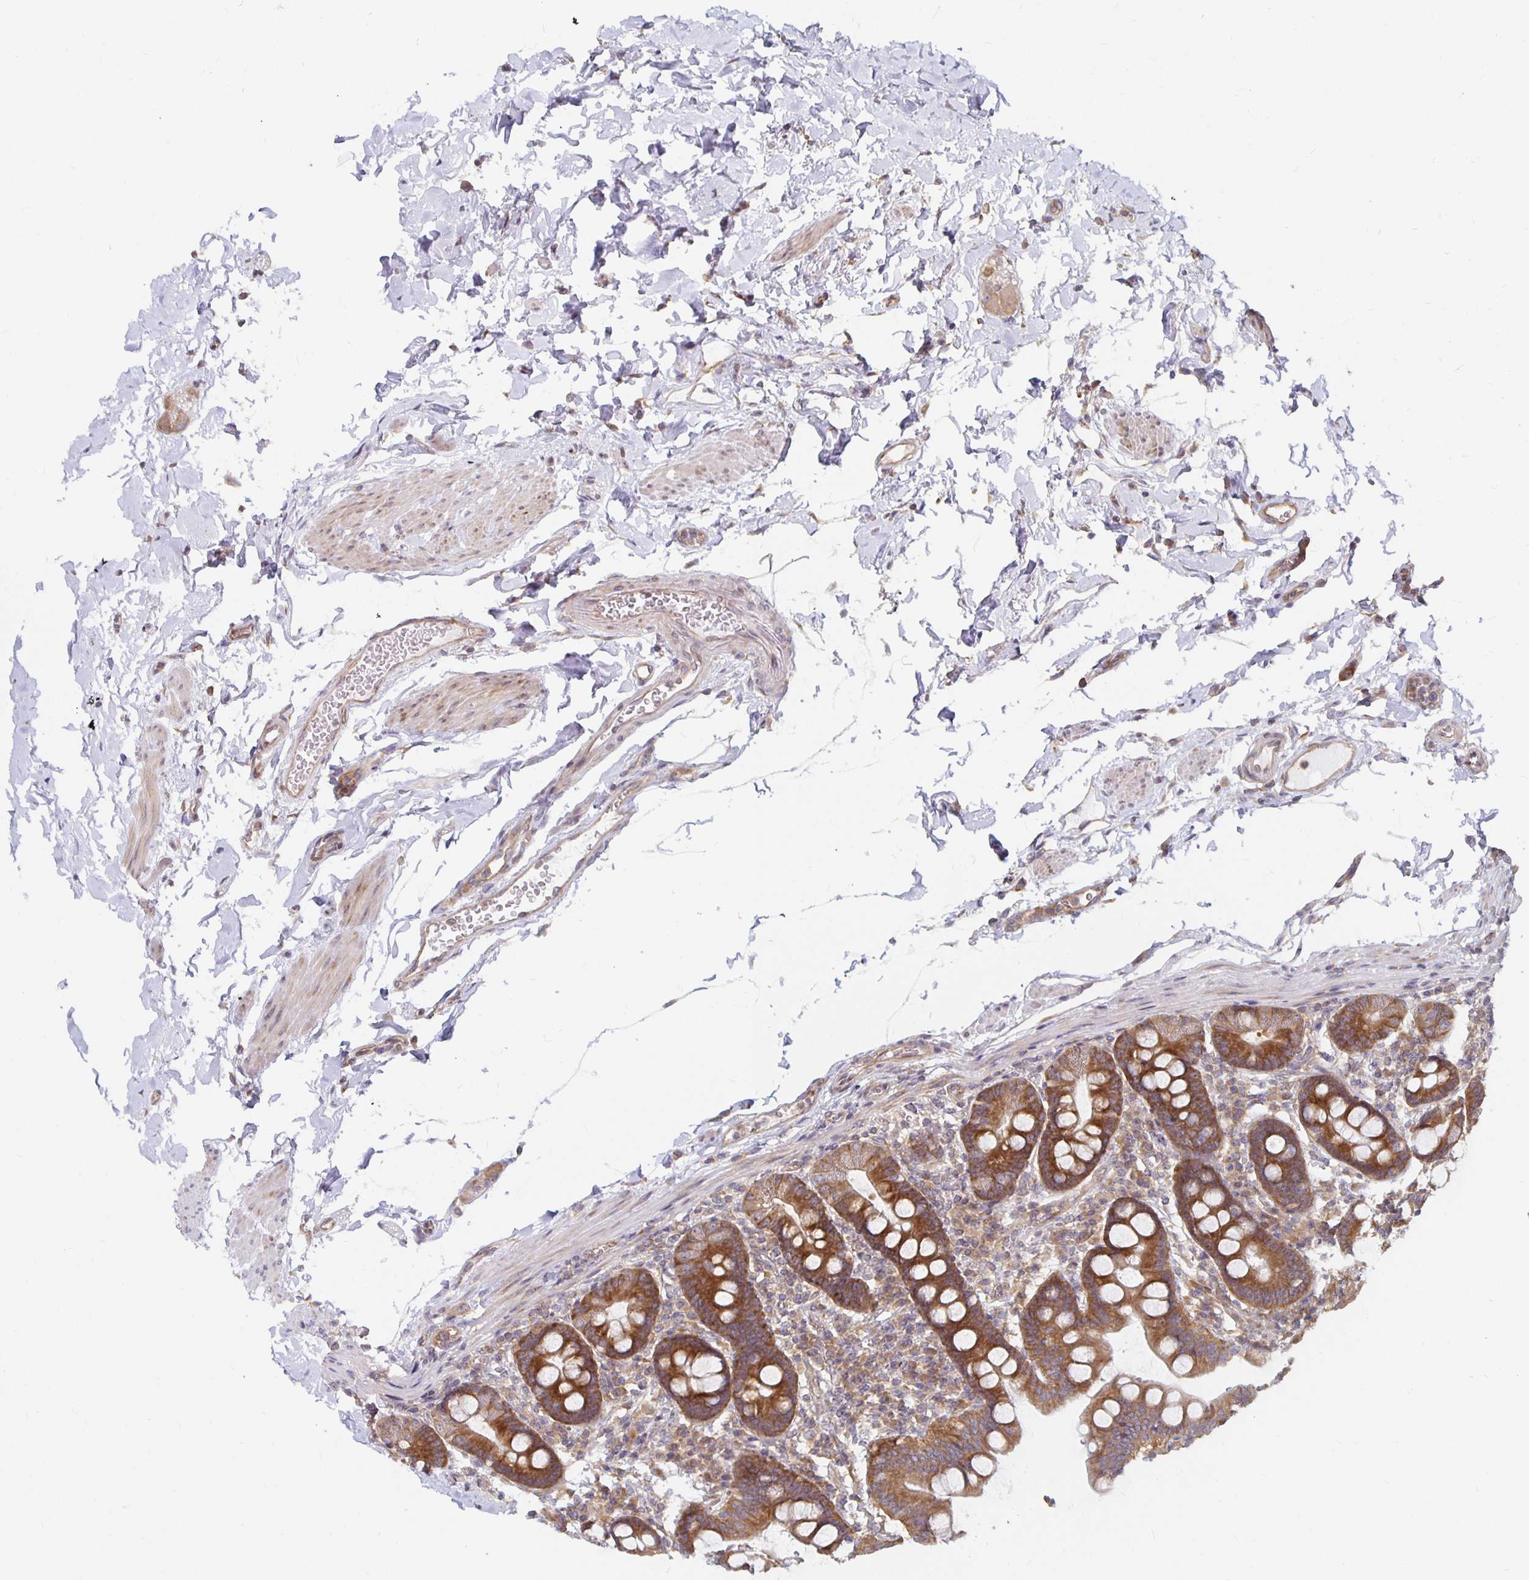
{"staining": {"intensity": "strong", "quantity": ">75%", "location": "cytoplasmic/membranous"}, "tissue": "duodenum", "cell_type": "Glandular cells", "image_type": "normal", "snomed": [{"axis": "morphology", "description": "Normal tissue, NOS"}, {"axis": "topography", "description": "Pancreas"}, {"axis": "topography", "description": "Duodenum"}], "caption": "A micrograph of duodenum stained for a protein reveals strong cytoplasmic/membranous brown staining in glandular cells. Immunohistochemistry stains the protein in brown and the nuclei are stained blue.", "gene": "PDAP1", "patient": {"sex": "male", "age": 59}}